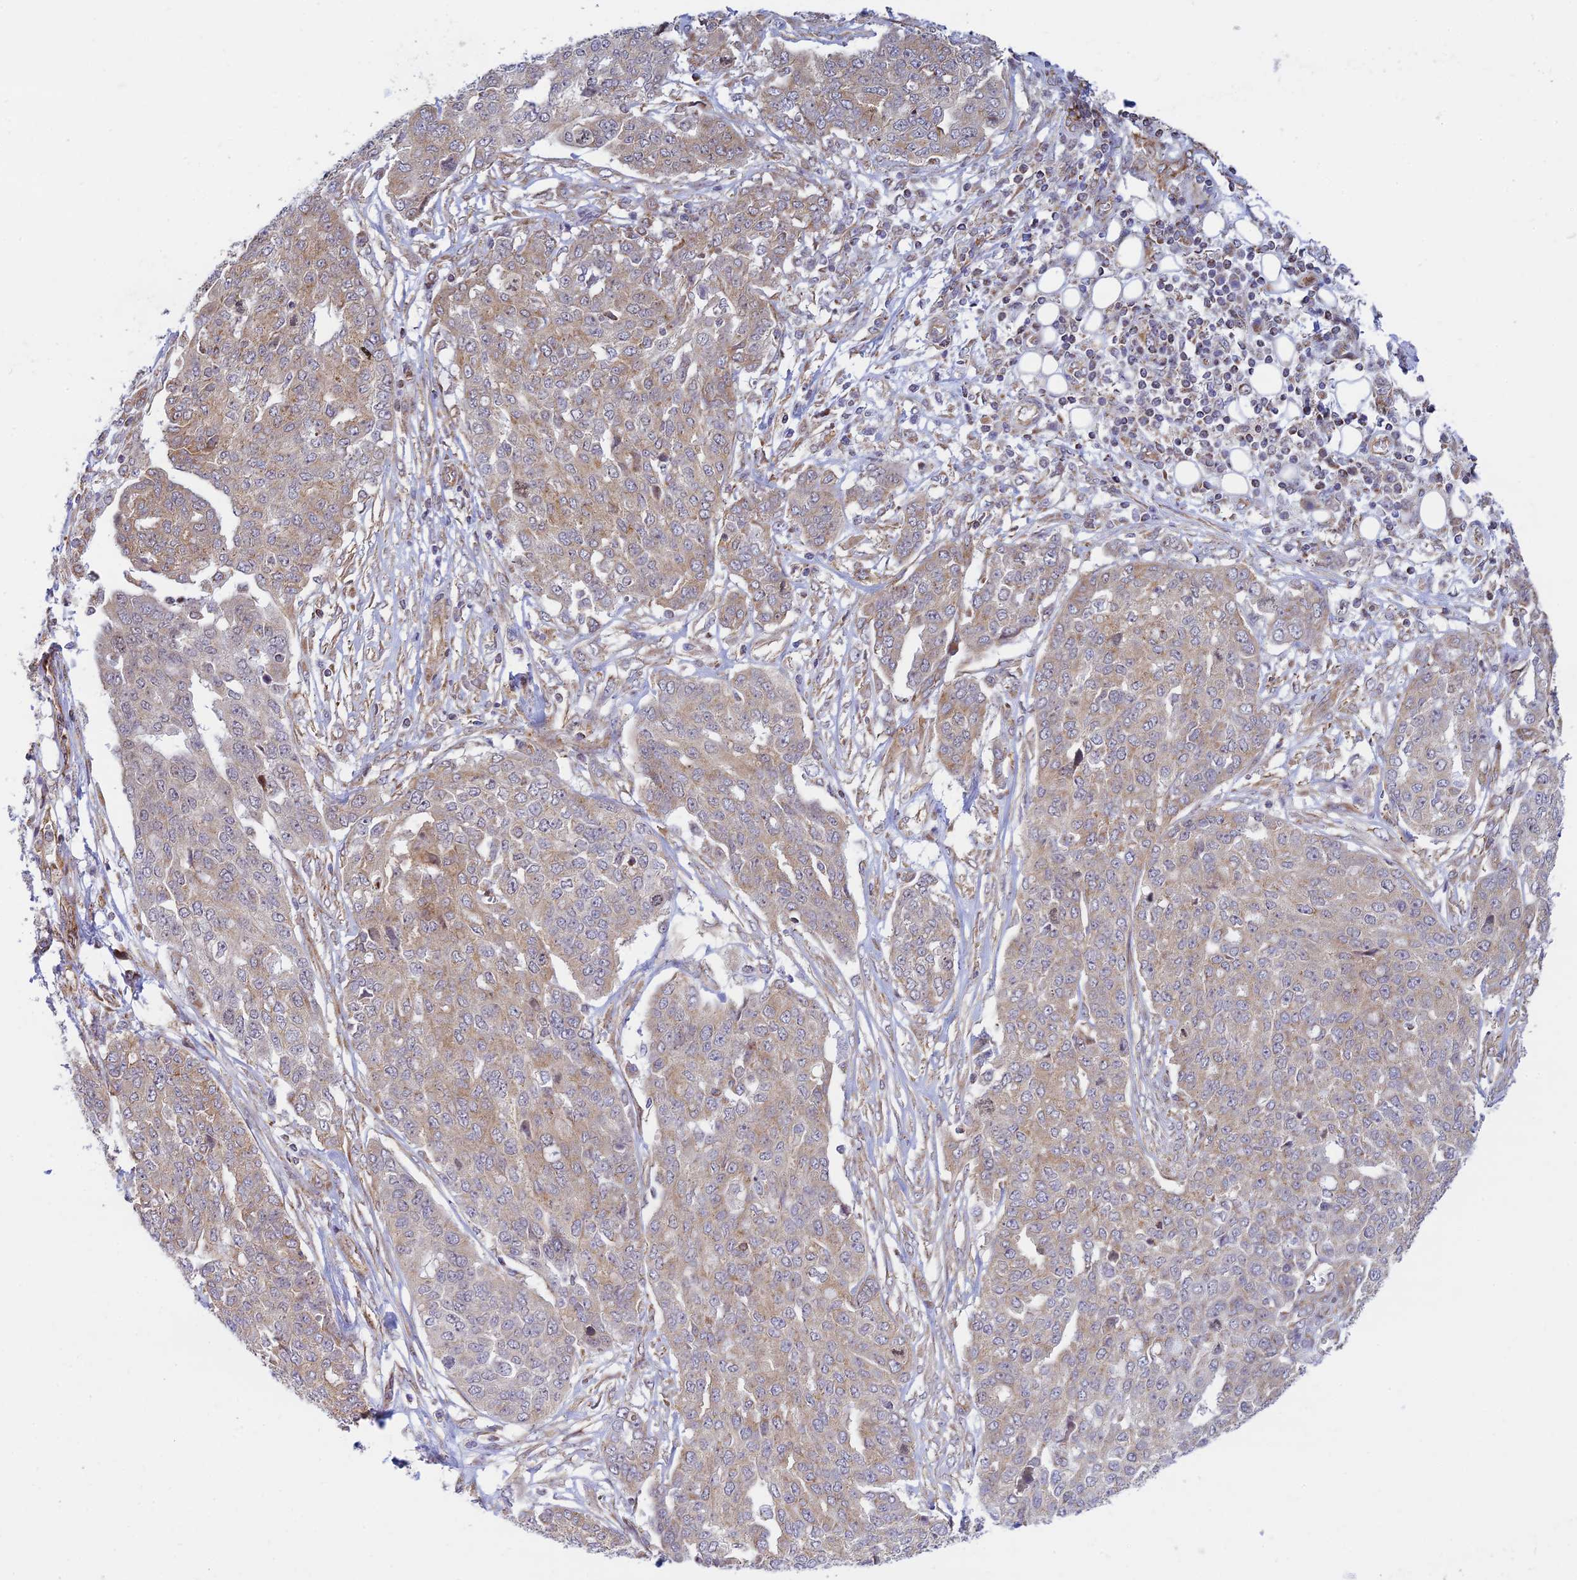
{"staining": {"intensity": "moderate", "quantity": "25%-75%", "location": "cytoplasmic/membranous"}, "tissue": "ovarian cancer", "cell_type": "Tumor cells", "image_type": "cancer", "snomed": [{"axis": "morphology", "description": "Cystadenocarcinoma, serous, NOS"}, {"axis": "topography", "description": "Soft tissue"}, {"axis": "topography", "description": "Ovary"}], "caption": "Protein staining of ovarian cancer tissue shows moderate cytoplasmic/membranous positivity in approximately 25%-75% of tumor cells. Using DAB (3,3'-diaminobenzidine) (brown) and hematoxylin (blue) stains, captured at high magnification using brightfield microscopy.", "gene": "HOOK2", "patient": {"sex": "female", "age": 57}}